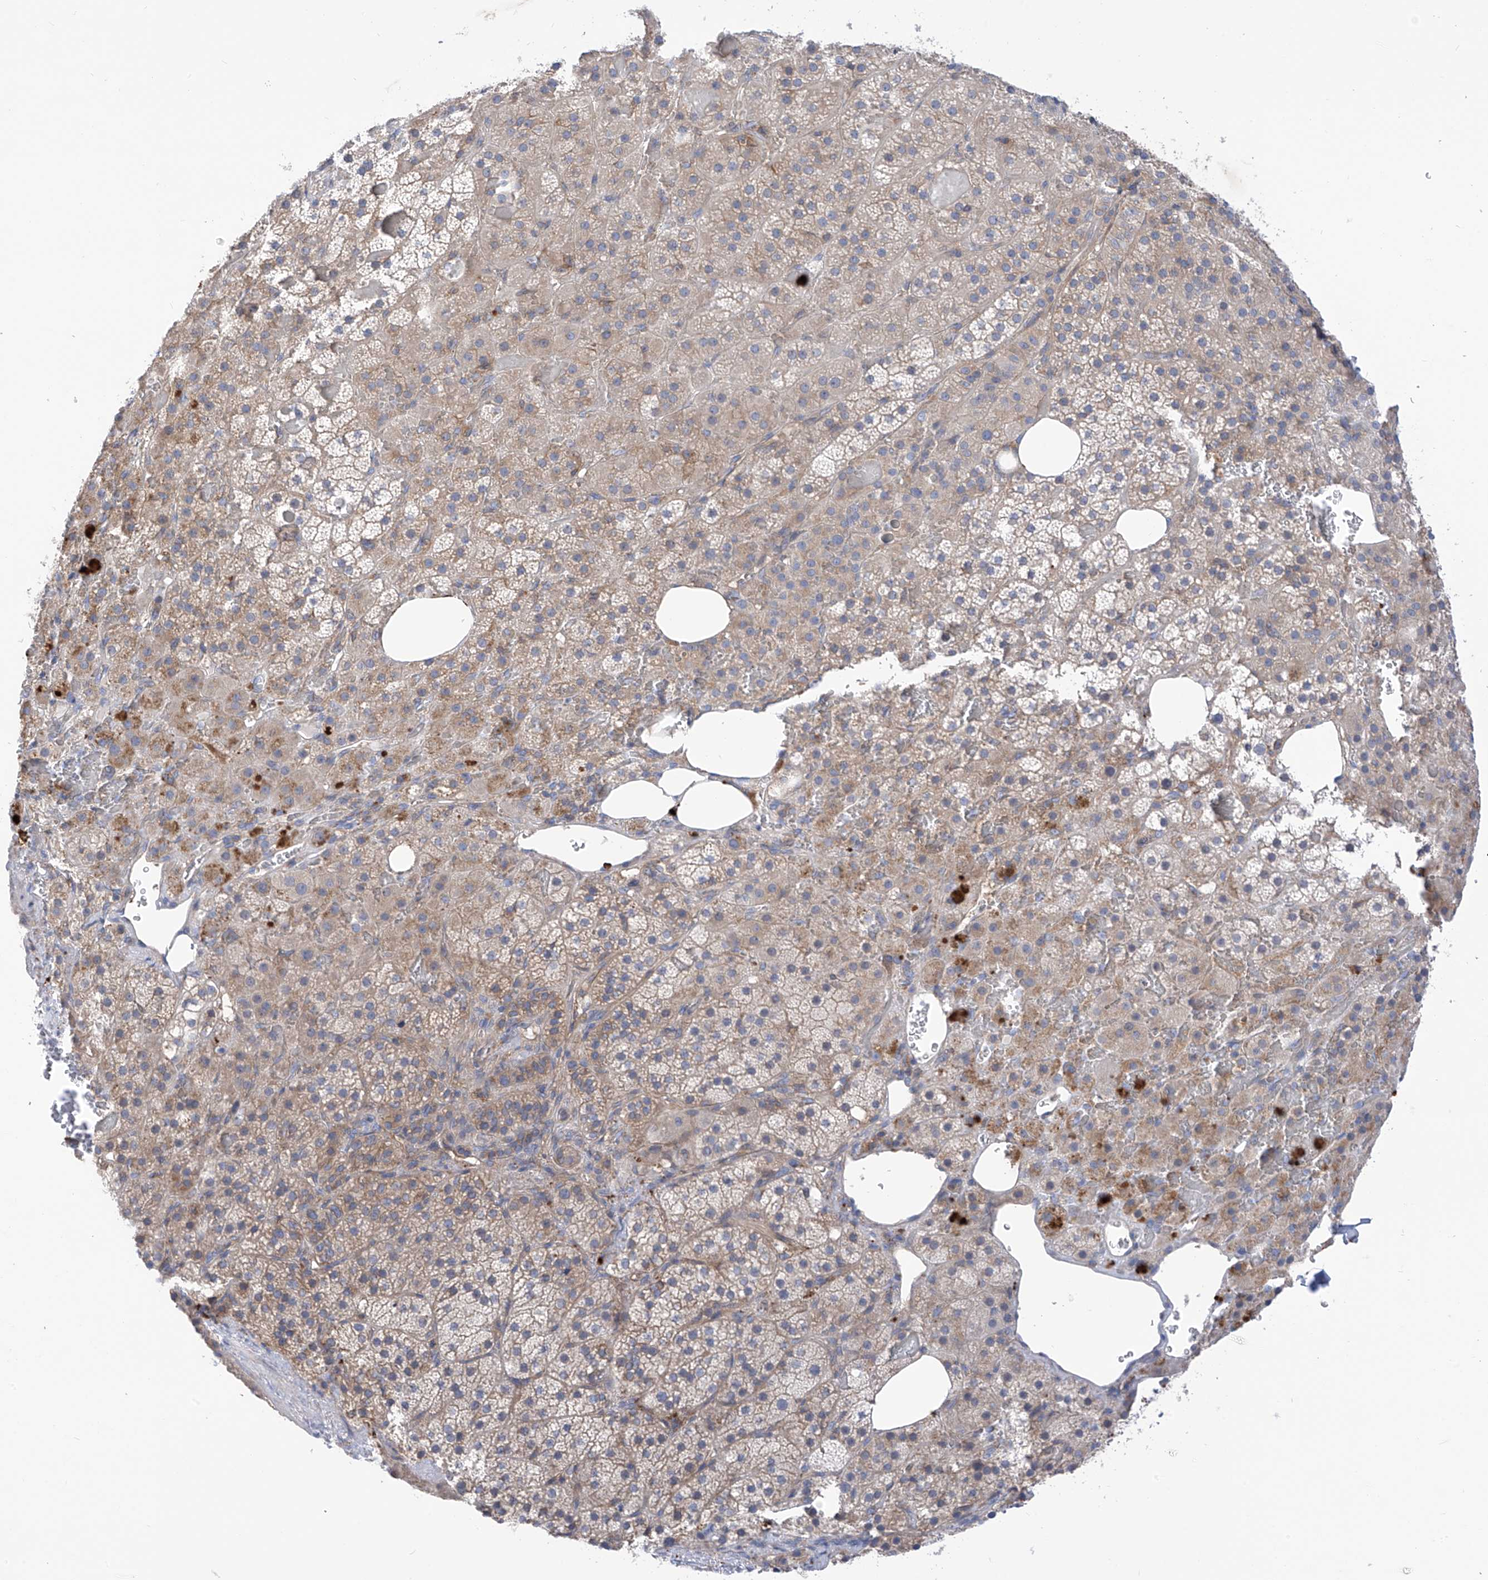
{"staining": {"intensity": "moderate", "quantity": "25%-75%", "location": "cytoplasmic/membranous"}, "tissue": "adrenal gland", "cell_type": "Glandular cells", "image_type": "normal", "snomed": [{"axis": "morphology", "description": "Normal tissue, NOS"}, {"axis": "topography", "description": "Adrenal gland"}], "caption": "This image displays benign adrenal gland stained with immunohistochemistry (IHC) to label a protein in brown. The cytoplasmic/membranous of glandular cells show moderate positivity for the protein. Nuclei are counter-stained blue.", "gene": "P2RX7", "patient": {"sex": "female", "age": 59}}